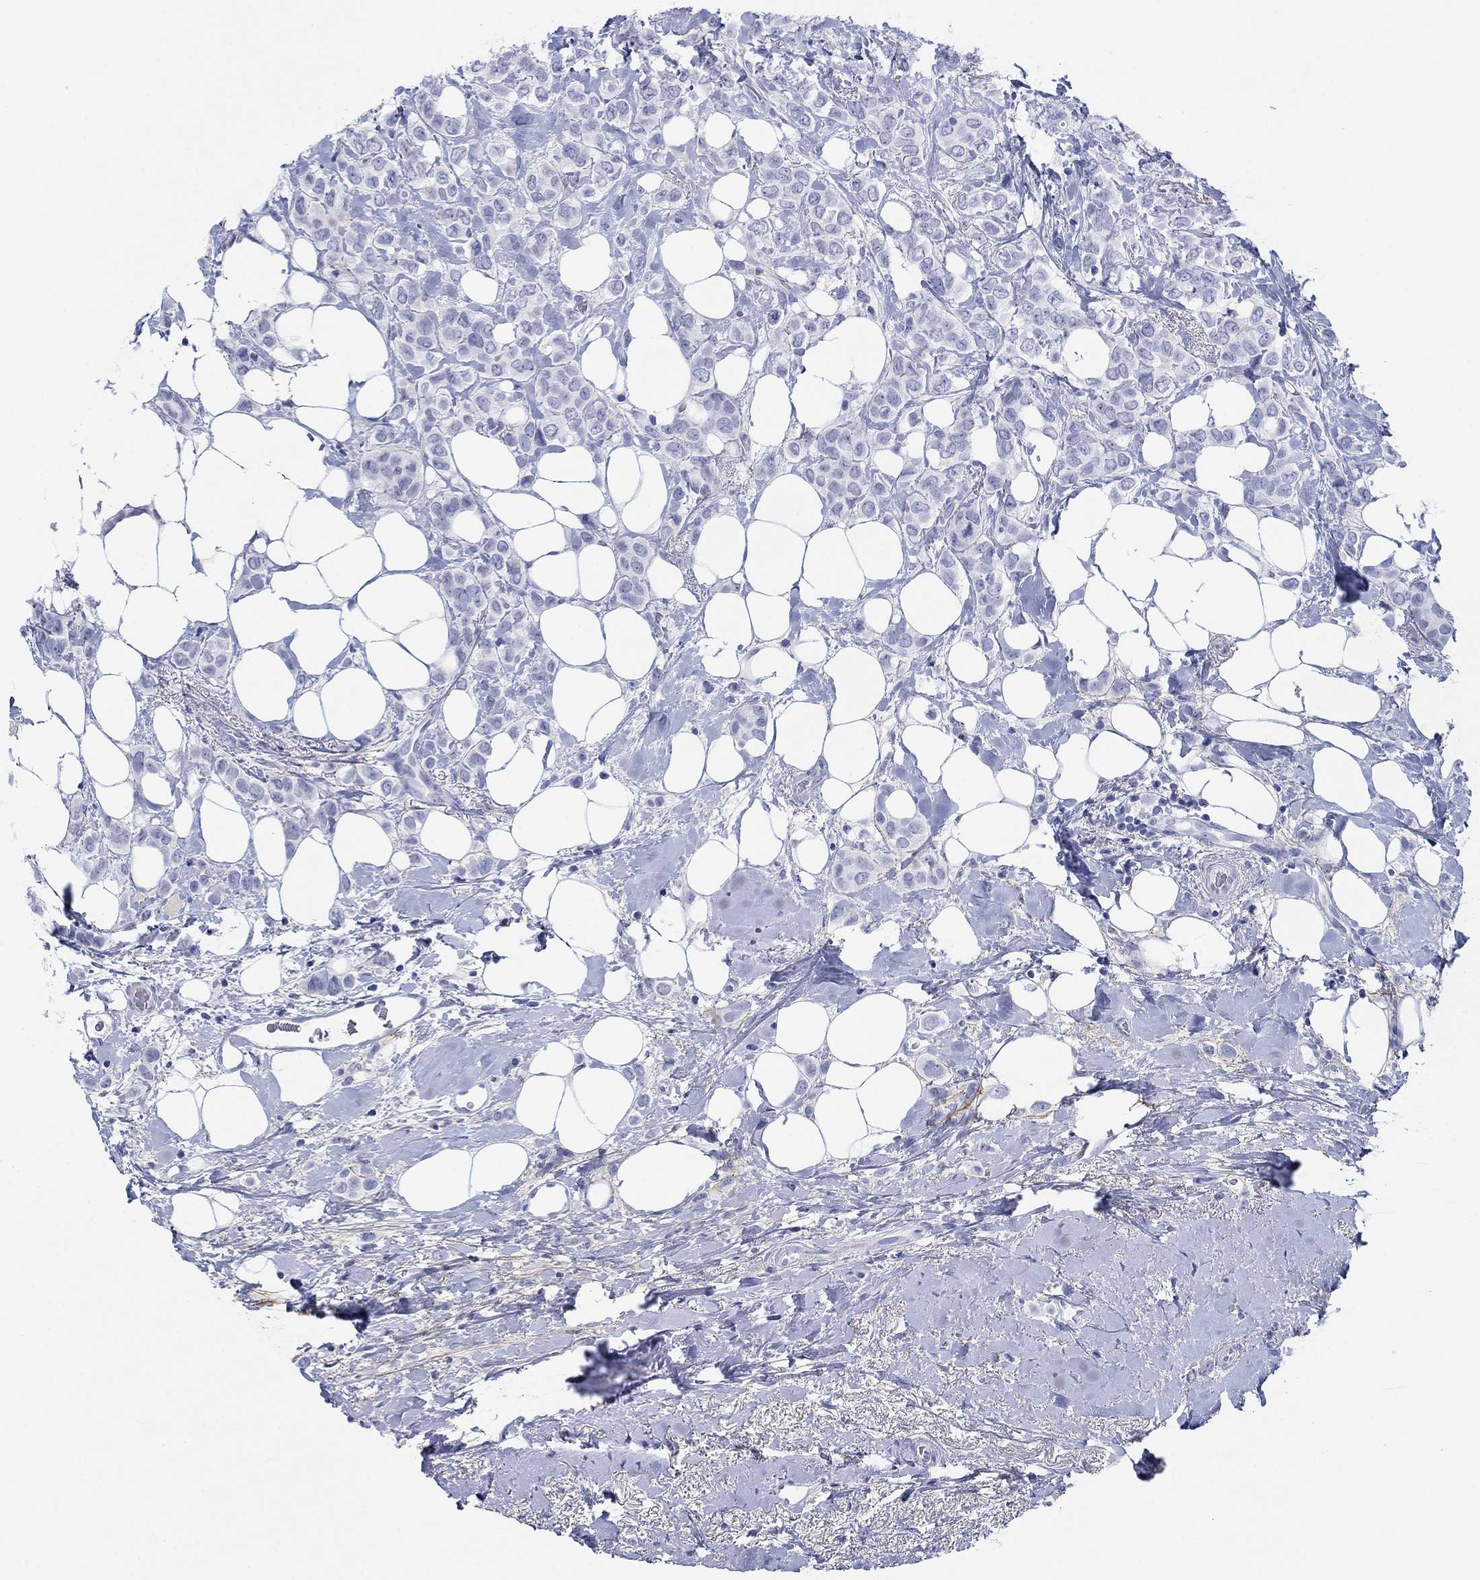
{"staining": {"intensity": "negative", "quantity": "none", "location": "none"}, "tissue": "breast cancer", "cell_type": "Tumor cells", "image_type": "cancer", "snomed": [{"axis": "morphology", "description": "Lobular carcinoma"}, {"axis": "topography", "description": "Breast"}], "caption": "Immunohistochemistry photomicrograph of neoplastic tissue: breast cancer (lobular carcinoma) stained with DAB exhibits no significant protein expression in tumor cells. (Brightfield microscopy of DAB immunohistochemistry at high magnification).", "gene": "PDYN", "patient": {"sex": "female", "age": 66}}